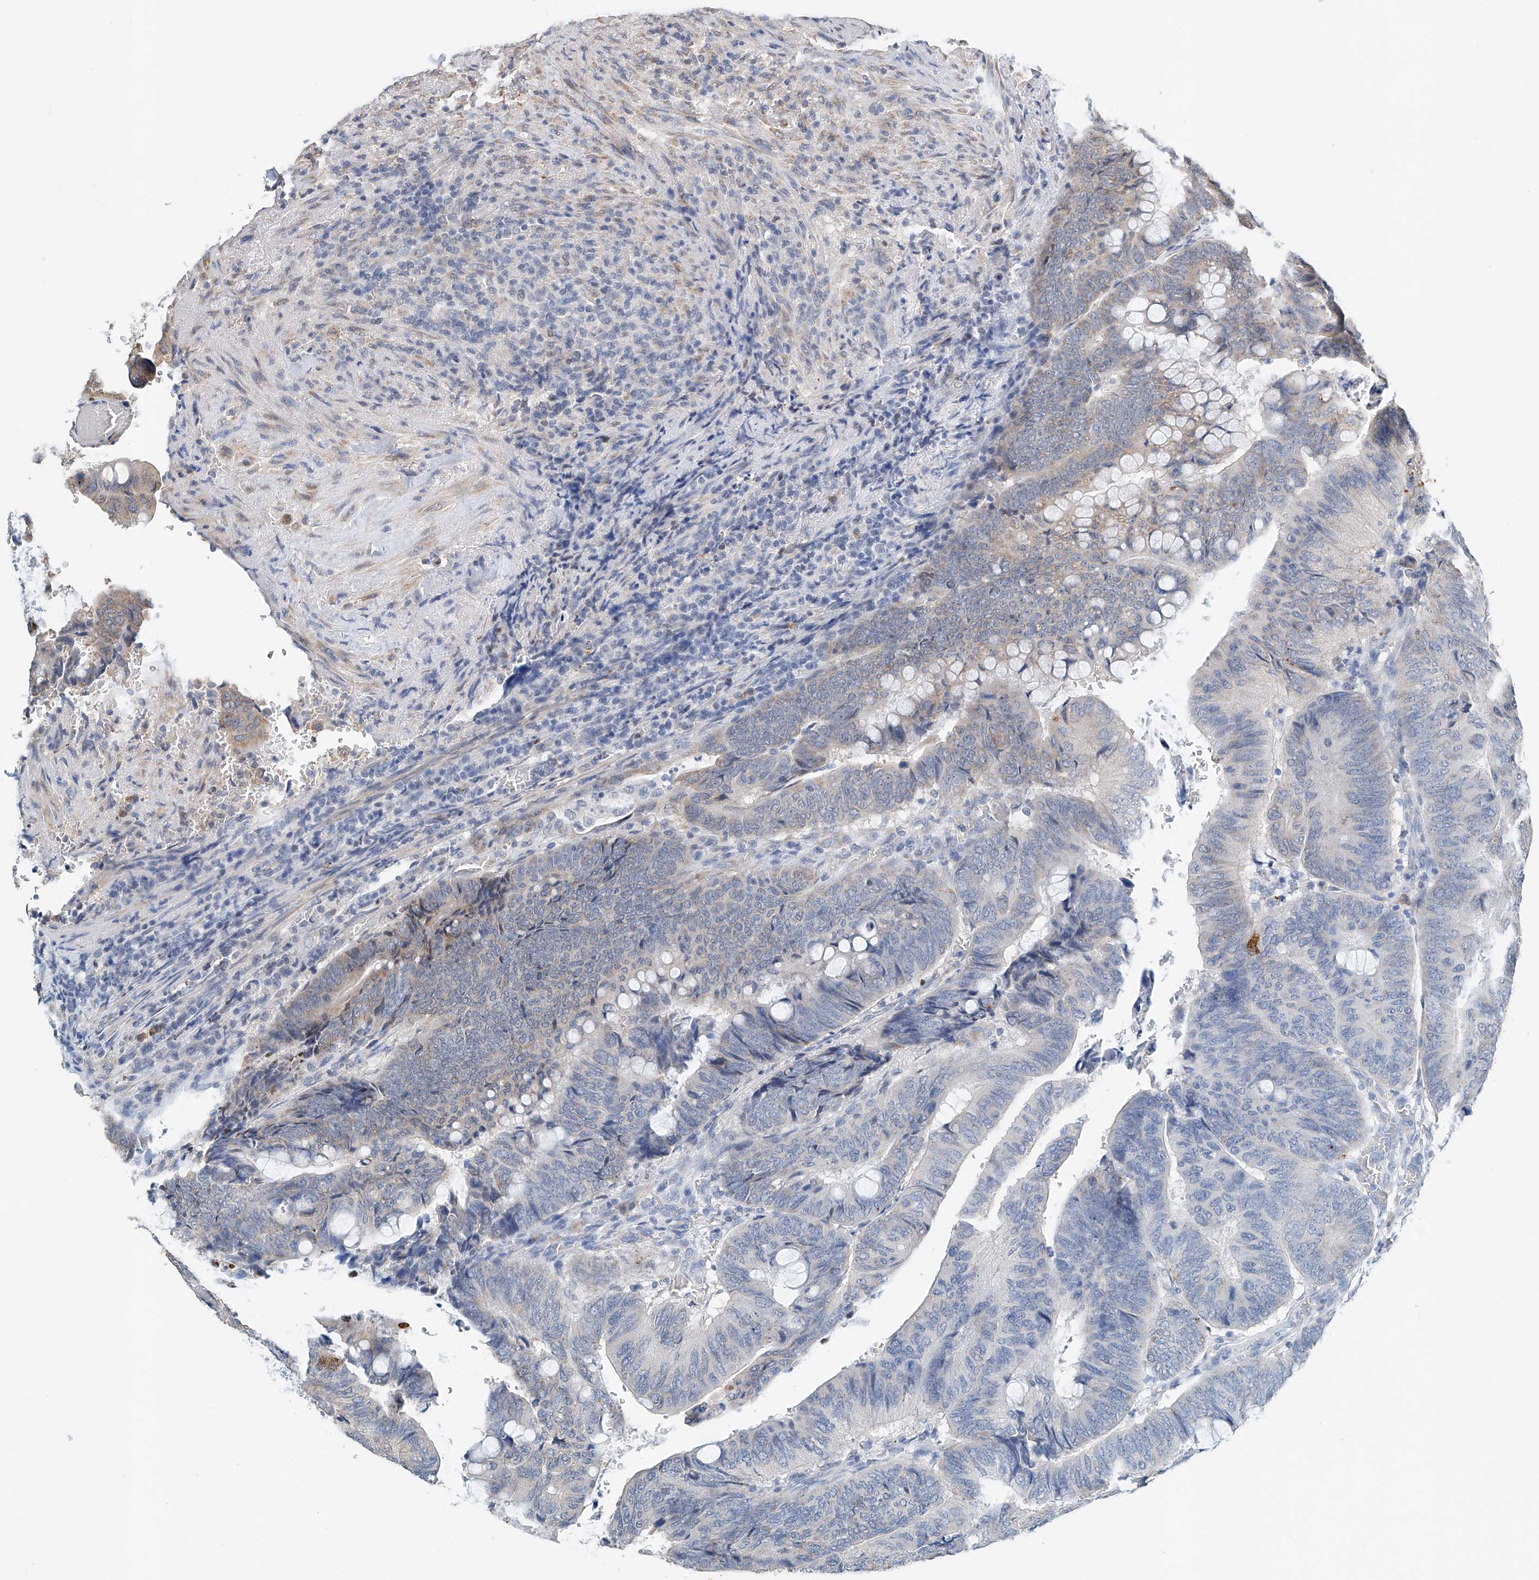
{"staining": {"intensity": "weak", "quantity": "<25%", "location": "cytoplasmic/membranous"}, "tissue": "colorectal cancer", "cell_type": "Tumor cells", "image_type": "cancer", "snomed": [{"axis": "morphology", "description": "Normal tissue, NOS"}, {"axis": "morphology", "description": "Adenocarcinoma, NOS"}, {"axis": "topography", "description": "Rectum"}, {"axis": "topography", "description": "Peripheral nerve tissue"}], "caption": "Tumor cells are negative for protein expression in human colorectal adenocarcinoma. (Immunohistochemistry (ihc), brightfield microscopy, high magnification).", "gene": "CTDP1", "patient": {"sex": "male", "age": 92}}